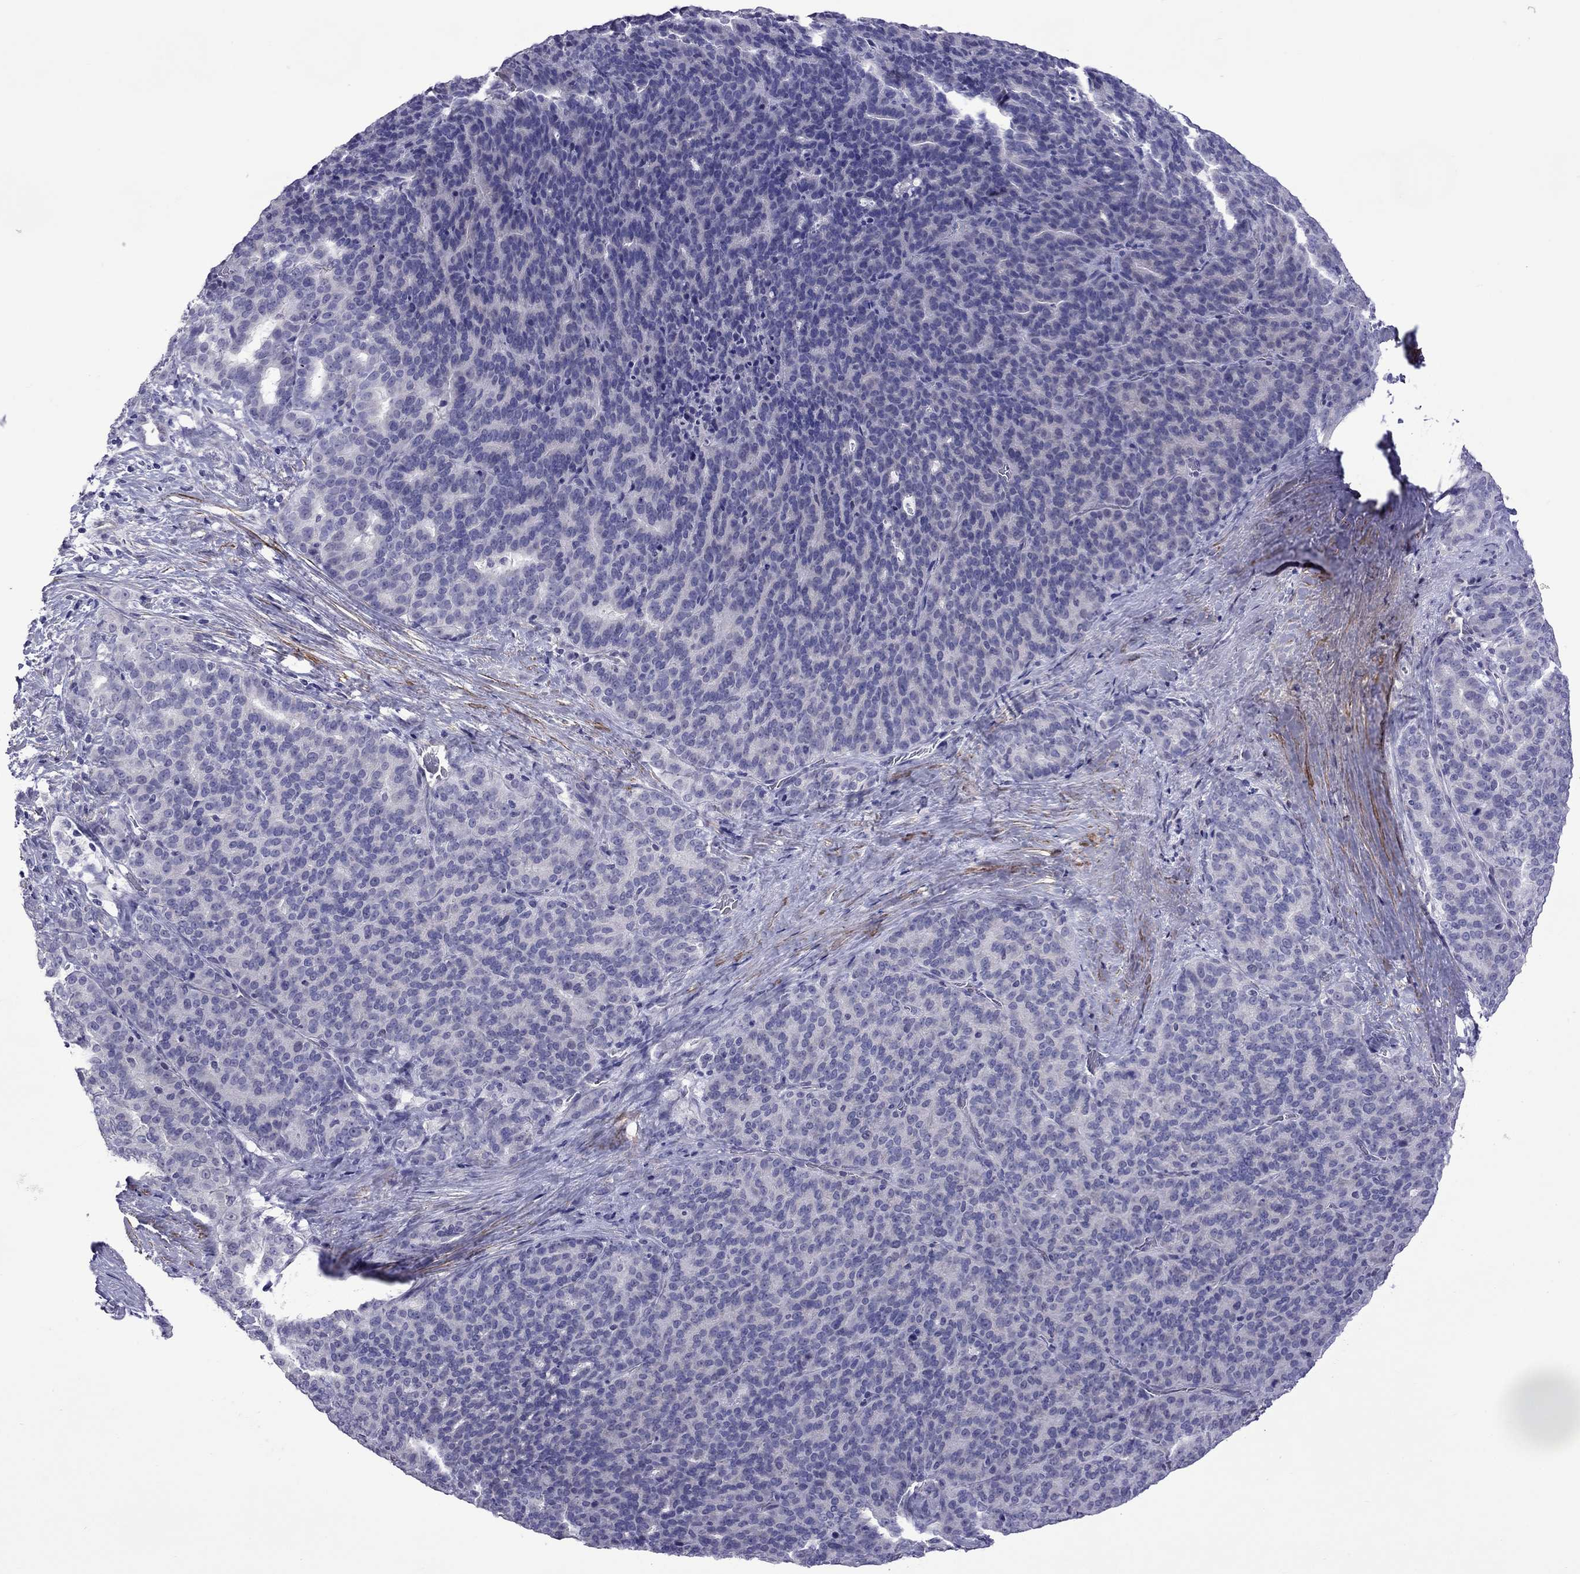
{"staining": {"intensity": "negative", "quantity": "none", "location": "none"}, "tissue": "liver cancer", "cell_type": "Tumor cells", "image_type": "cancer", "snomed": [{"axis": "morphology", "description": "Cholangiocarcinoma"}, {"axis": "topography", "description": "Liver"}], "caption": "A high-resolution photomicrograph shows immunohistochemistry staining of liver cancer, which shows no significant staining in tumor cells. (DAB (3,3'-diaminobenzidine) IHC, high magnification).", "gene": "CHRNA5", "patient": {"sex": "female", "age": 47}}